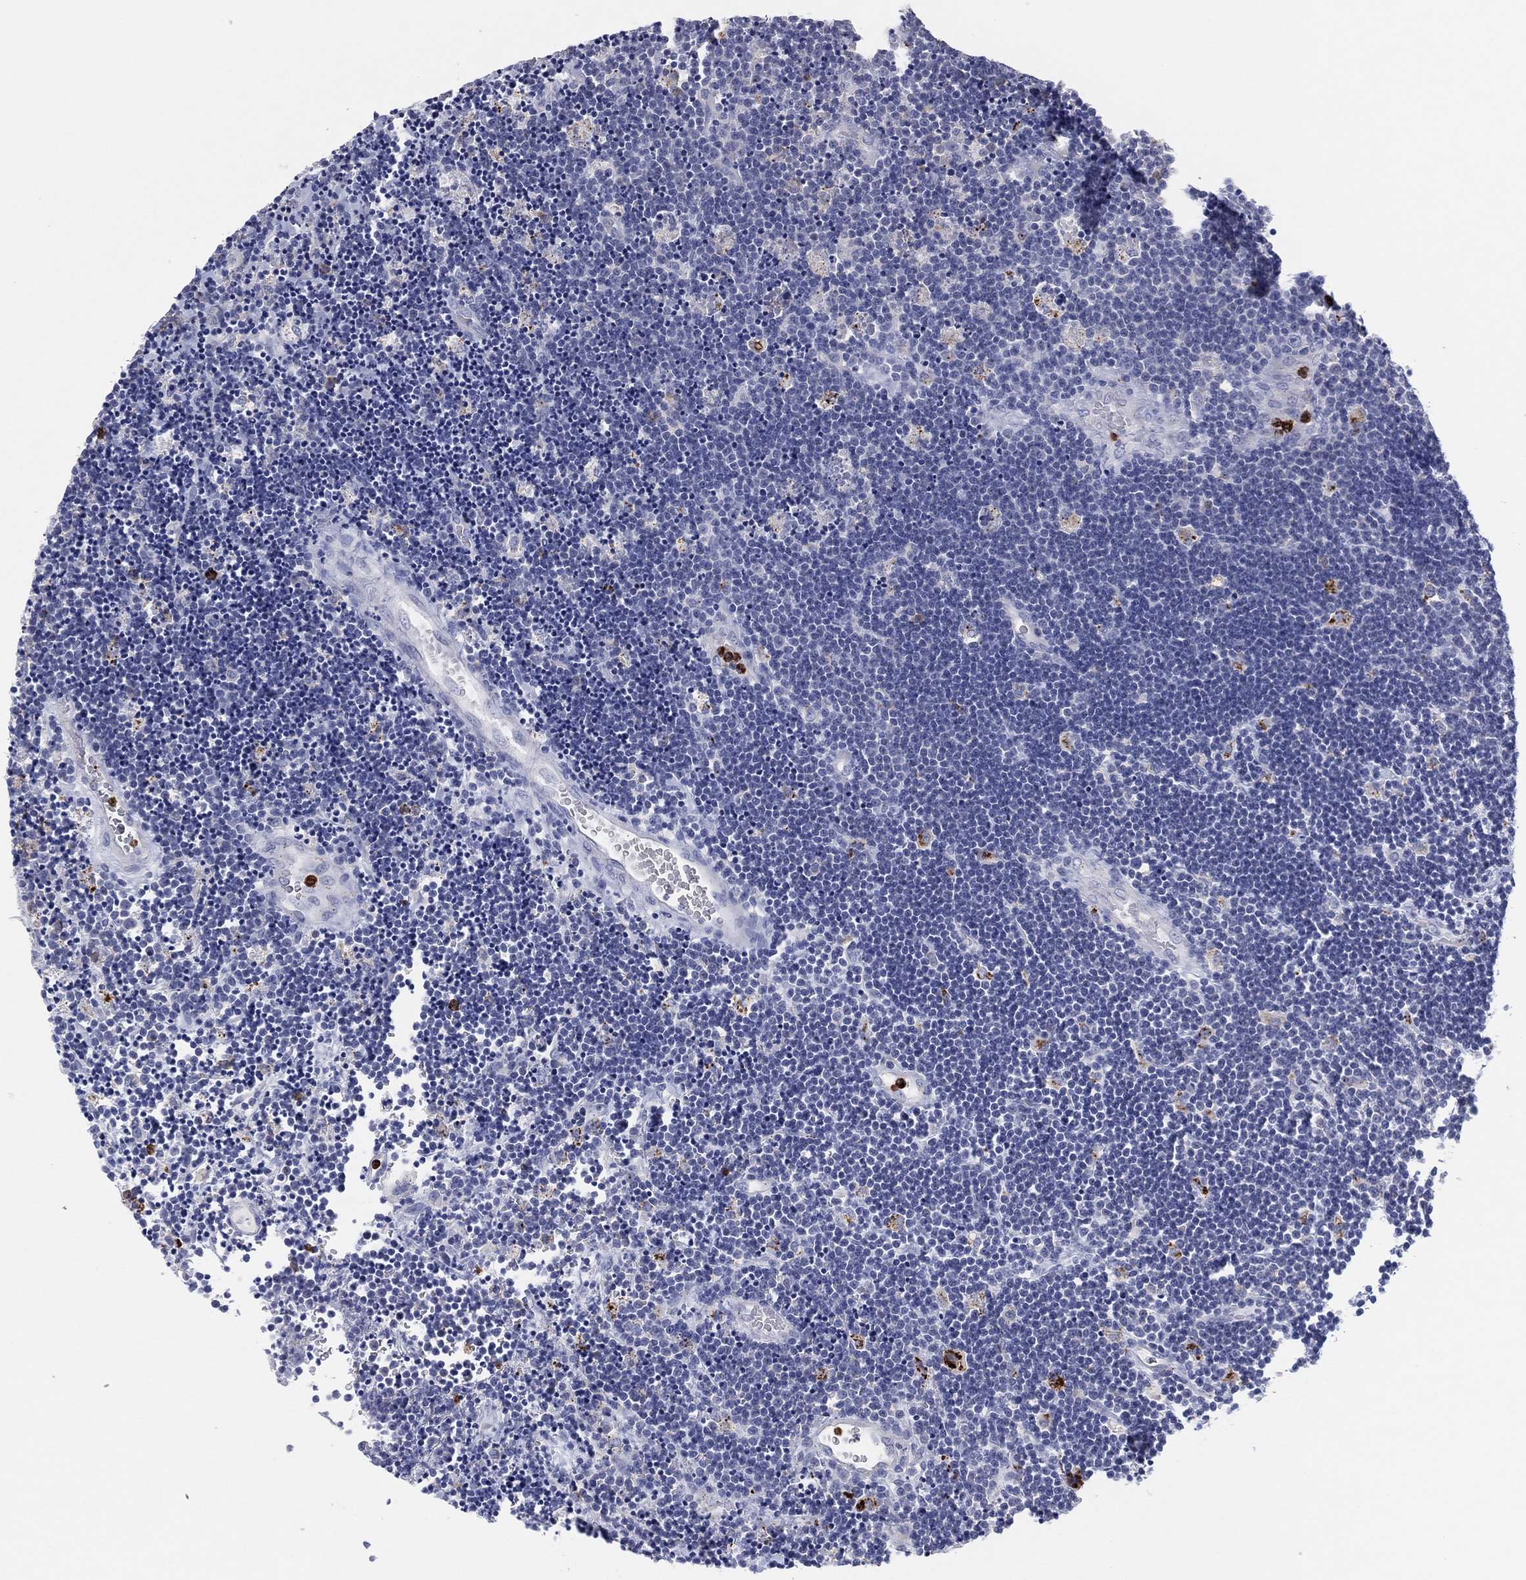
{"staining": {"intensity": "negative", "quantity": "none", "location": "none"}, "tissue": "lymphoma", "cell_type": "Tumor cells", "image_type": "cancer", "snomed": [{"axis": "morphology", "description": "Malignant lymphoma, non-Hodgkin's type, Low grade"}, {"axis": "topography", "description": "Brain"}], "caption": "Tumor cells show no significant protein expression in lymphoma.", "gene": "PLAC8", "patient": {"sex": "female", "age": 66}}